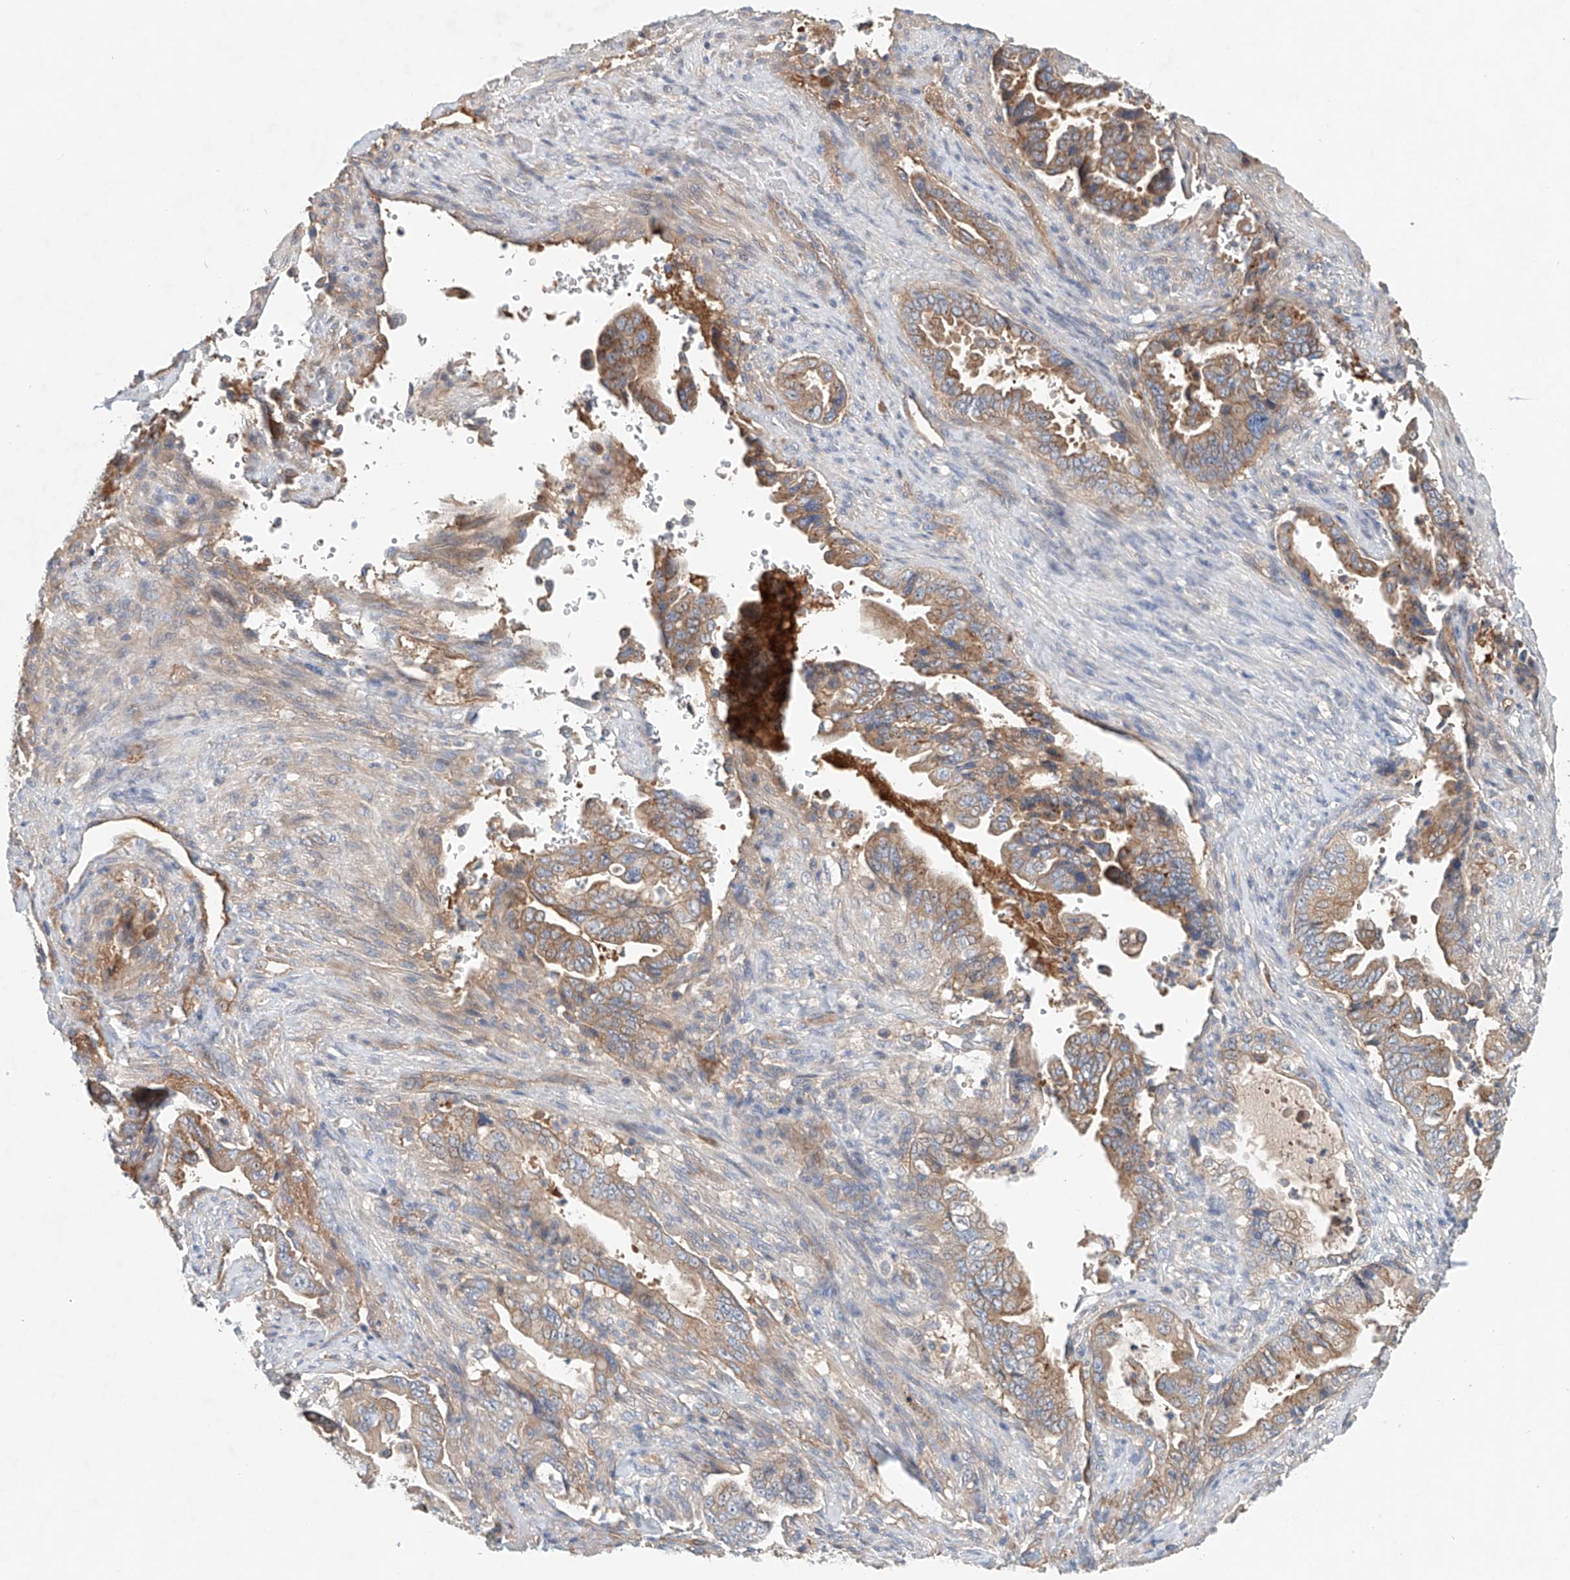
{"staining": {"intensity": "moderate", "quantity": ">75%", "location": "cytoplasmic/membranous"}, "tissue": "pancreatic cancer", "cell_type": "Tumor cells", "image_type": "cancer", "snomed": [{"axis": "morphology", "description": "Adenocarcinoma, NOS"}, {"axis": "topography", "description": "Pancreas"}], "caption": "An immunohistochemistry (IHC) photomicrograph of tumor tissue is shown. Protein staining in brown shows moderate cytoplasmic/membranous positivity in pancreatic cancer (adenocarcinoma) within tumor cells.", "gene": "FRYL", "patient": {"sex": "male", "age": 70}}